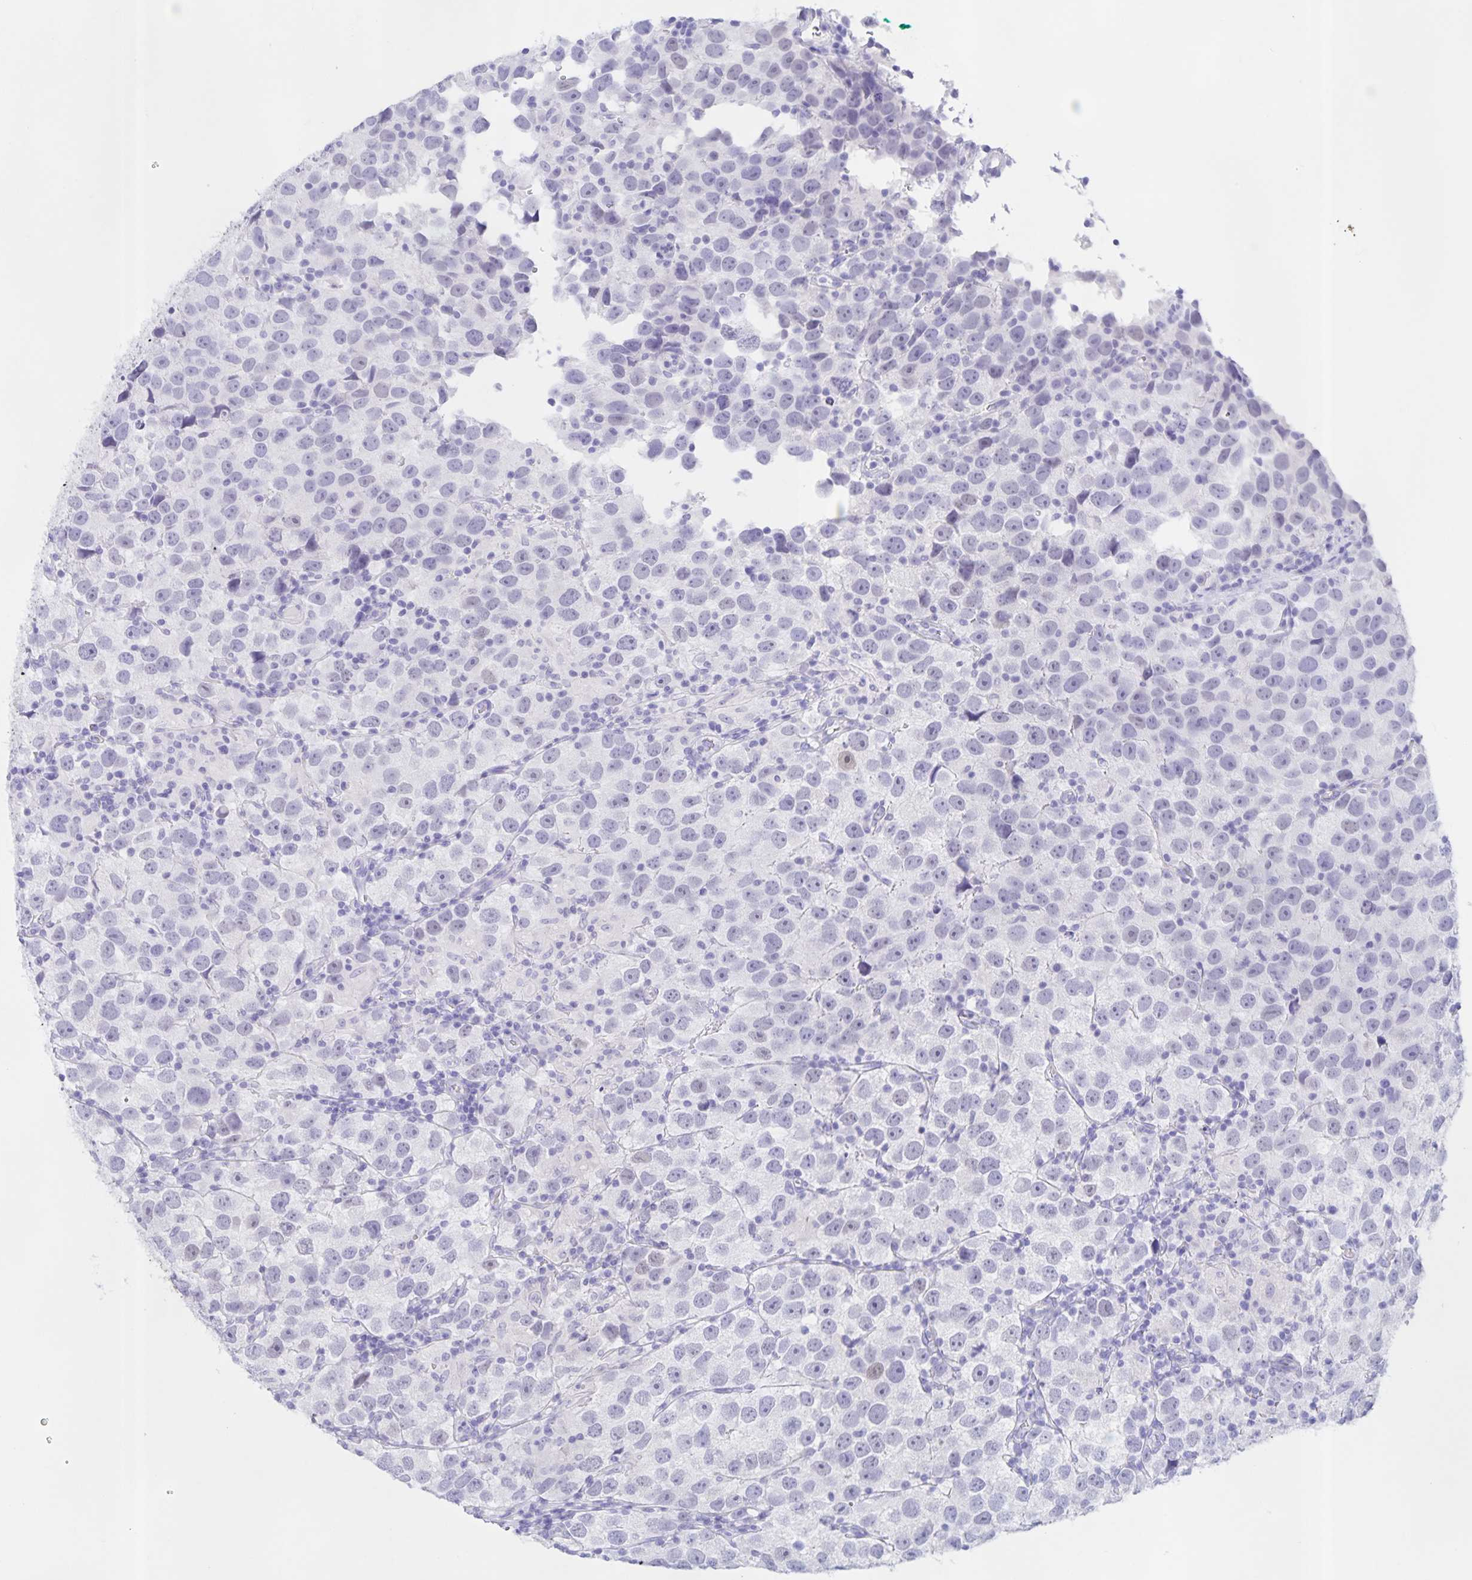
{"staining": {"intensity": "negative", "quantity": "none", "location": "none"}, "tissue": "testis cancer", "cell_type": "Tumor cells", "image_type": "cancer", "snomed": [{"axis": "morphology", "description": "Seminoma, NOS"}, {"axis": "topography", "description": "Testis"}], "caption": "Seminoma (testis) was stained to show a protein in brown. There is no significant positivity in tumor cells.", "gene": "TGIF2LX", "patient": {"sex": "male", "age": 26}}